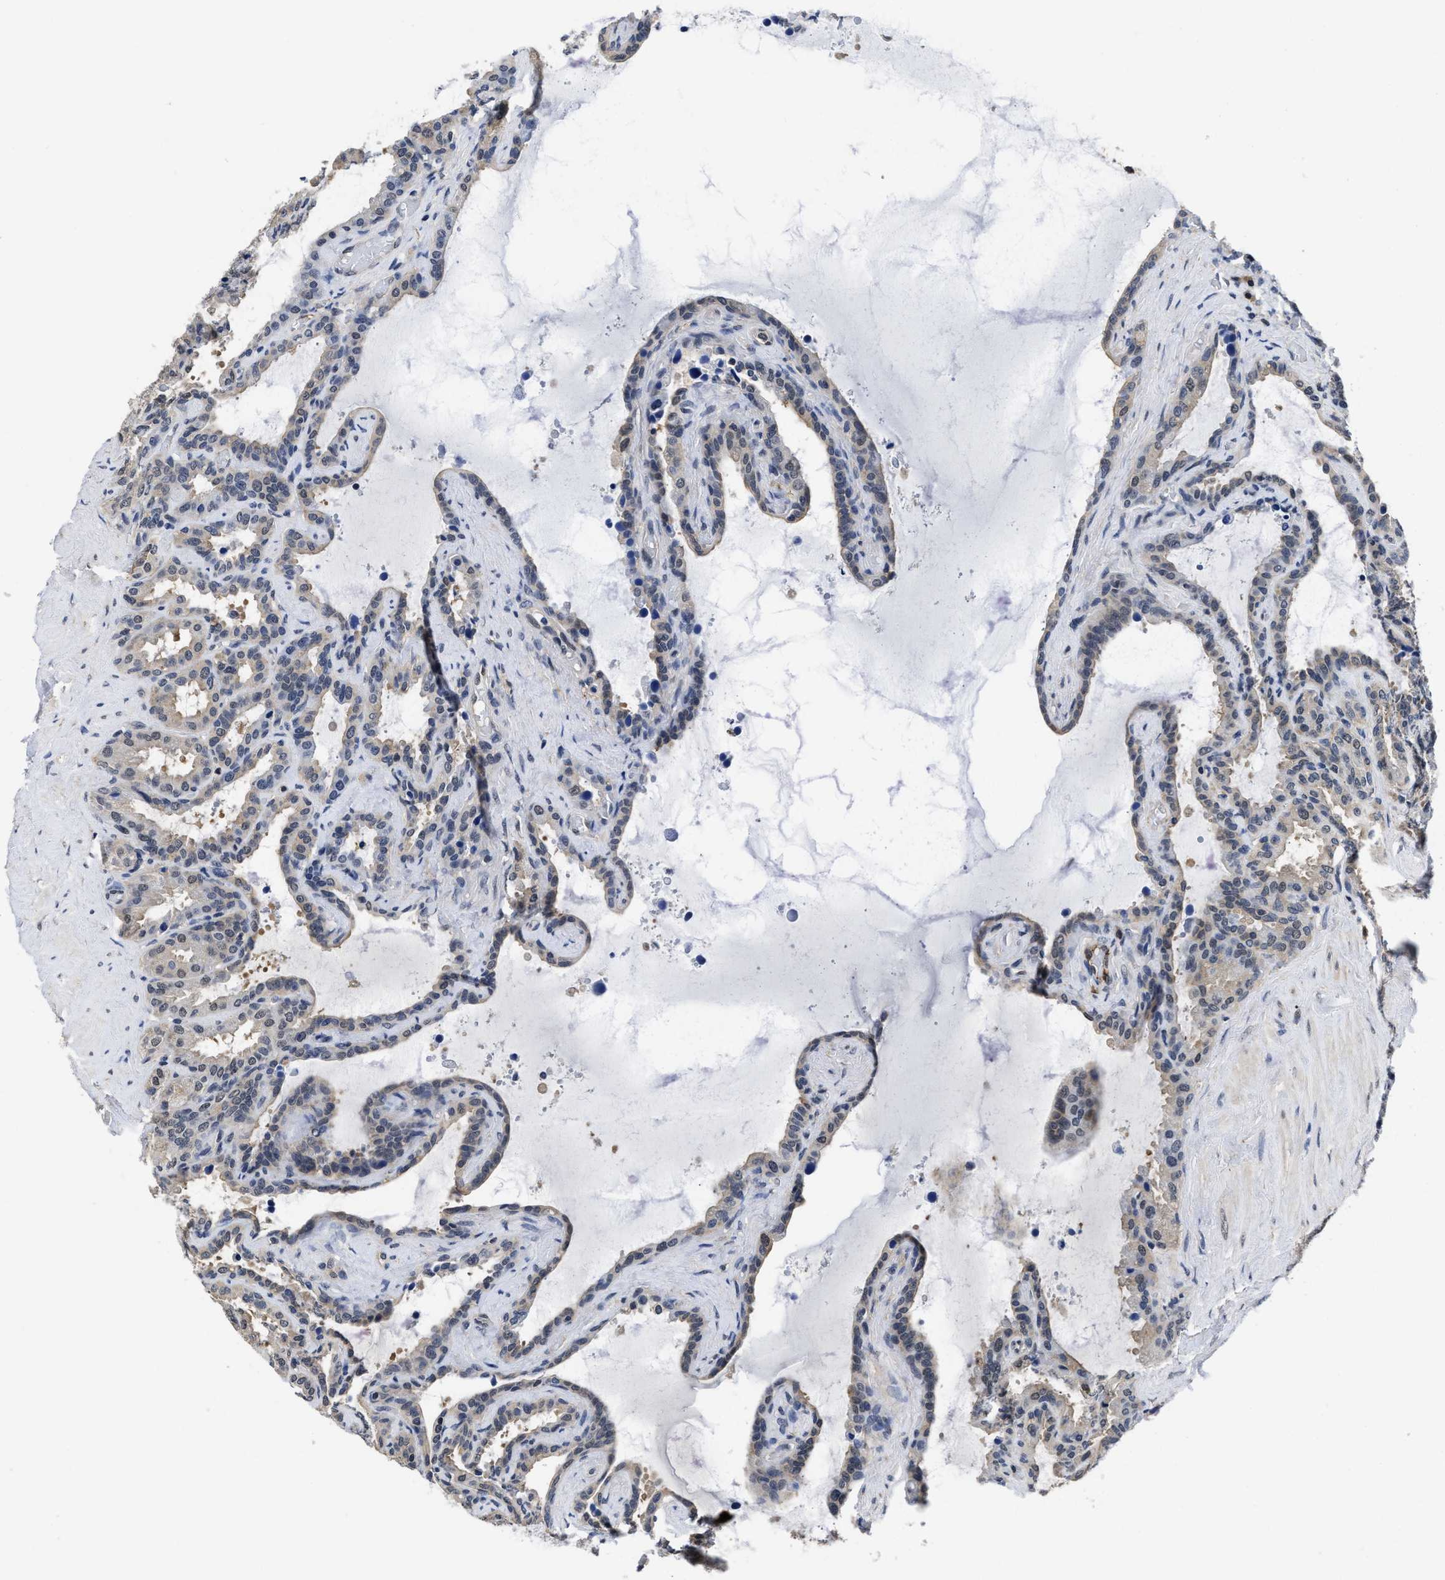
{"staining": {"intensity": "weak", "quantity": ">75%", "location": "cytoplasmic/membranous,nuclear"}, "tissue": "seminal vesicle", "cell_type": "Glandular cells", "image_type": "normal", "snomed": [{"axis": "morphology", "description": "Normal tissue, NOS"}, {"axis": "topography", "description": "Seminal veicle"}], "caption": "Weak cytoplasmic/membranous,nuclear positivity for a protein is appreciated in about >75% of glandular cells of normal seminal vesicle using immunohistochemistry (IHC).", "gene": "MCOLN2", "patient": {"sex": "male", "age": 46}}